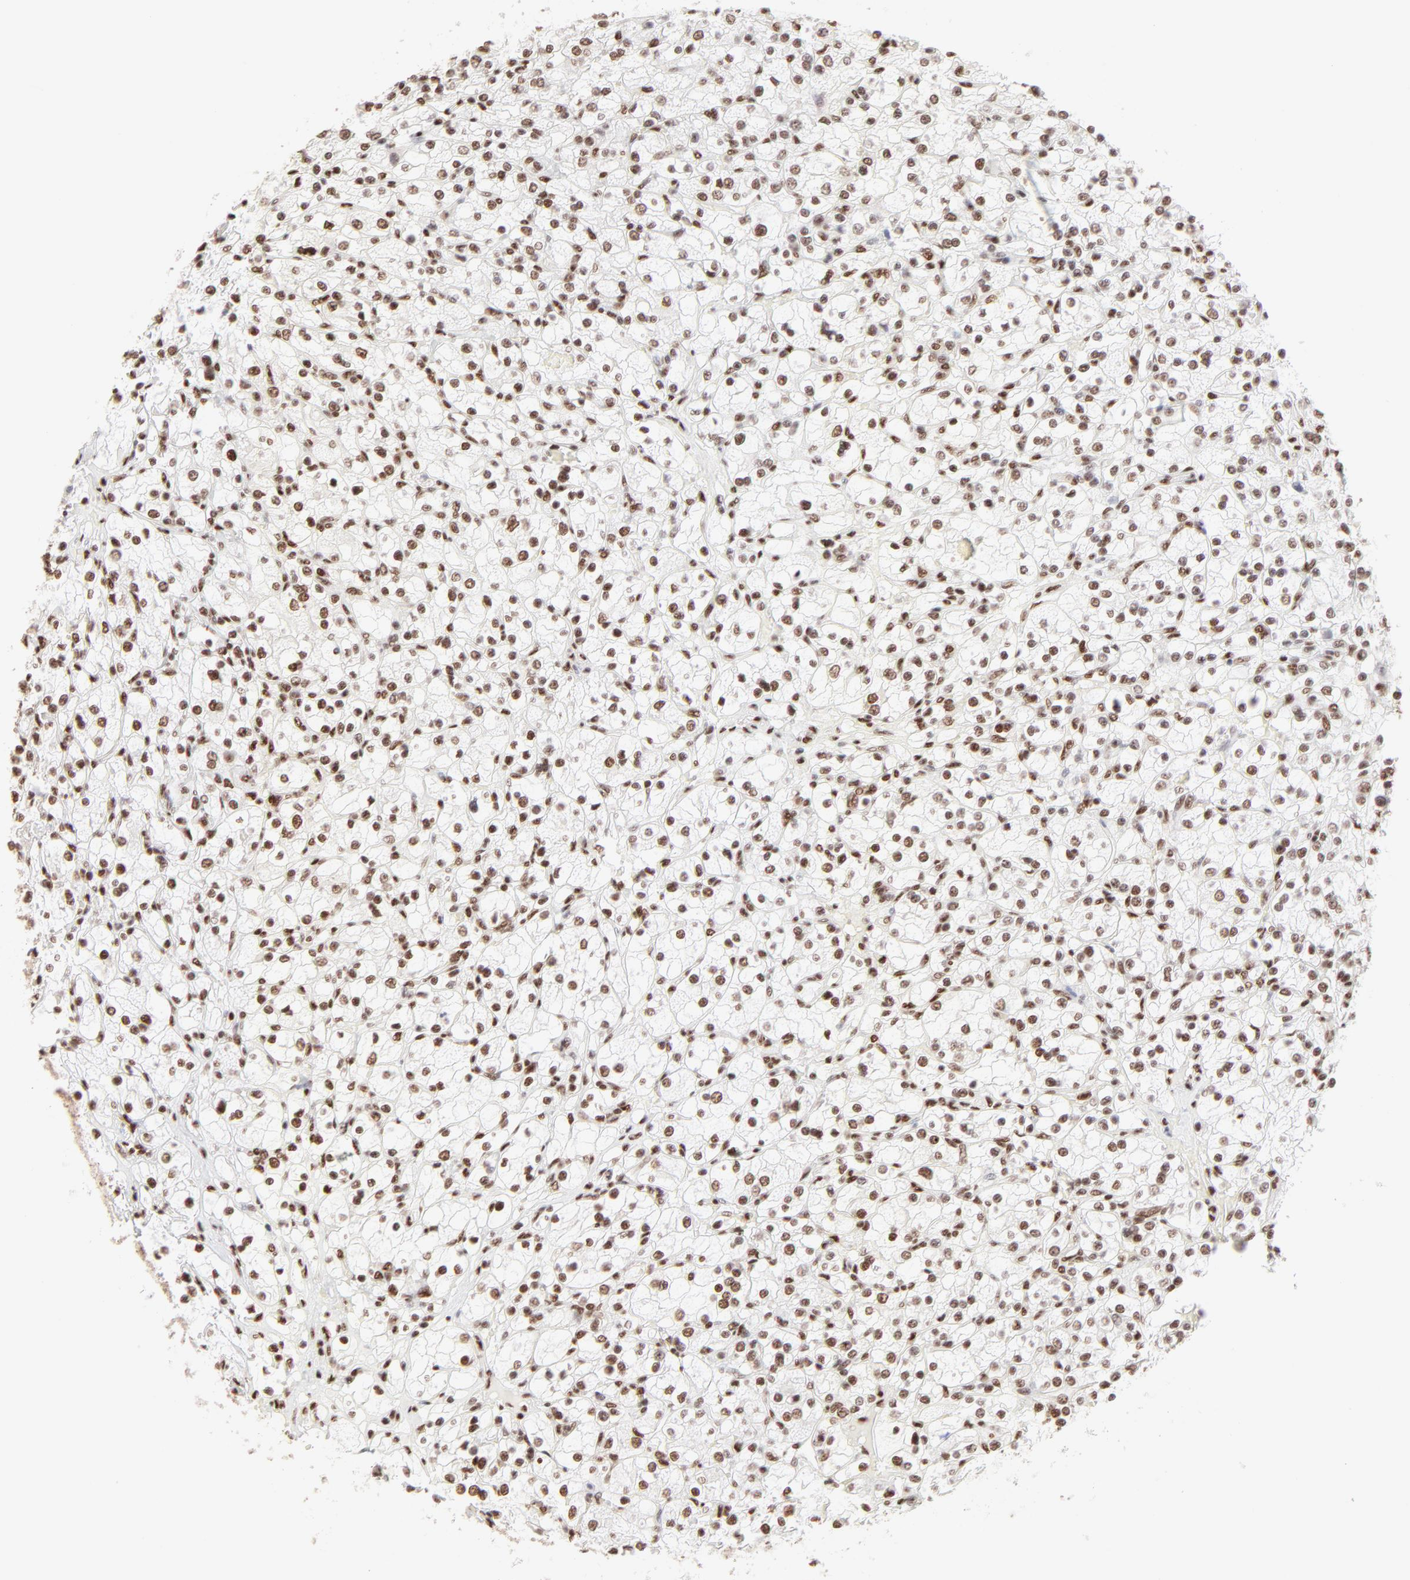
{"staining": {"intensity": "strong", "quantity": "25%-75%", "location": "nuclear"}, "tissue": "renal cancer", "cell_type": "Tumor cells", "image_type": "cancer", "snomed": [{"axis": "morphology", "description": "Adenocarcinoma, NOS"}, {"axis": "topography", "description": "Kidney"}], "caption": "The micrograph reveals immunohistochemical staining of renal cancer (adenocarcinoma). There is strong nuclear positivity is present in approximately 25%-75% of tumor cells.", "gene": "TARDBP", "patient": {"sex": "female", "age": 83}}